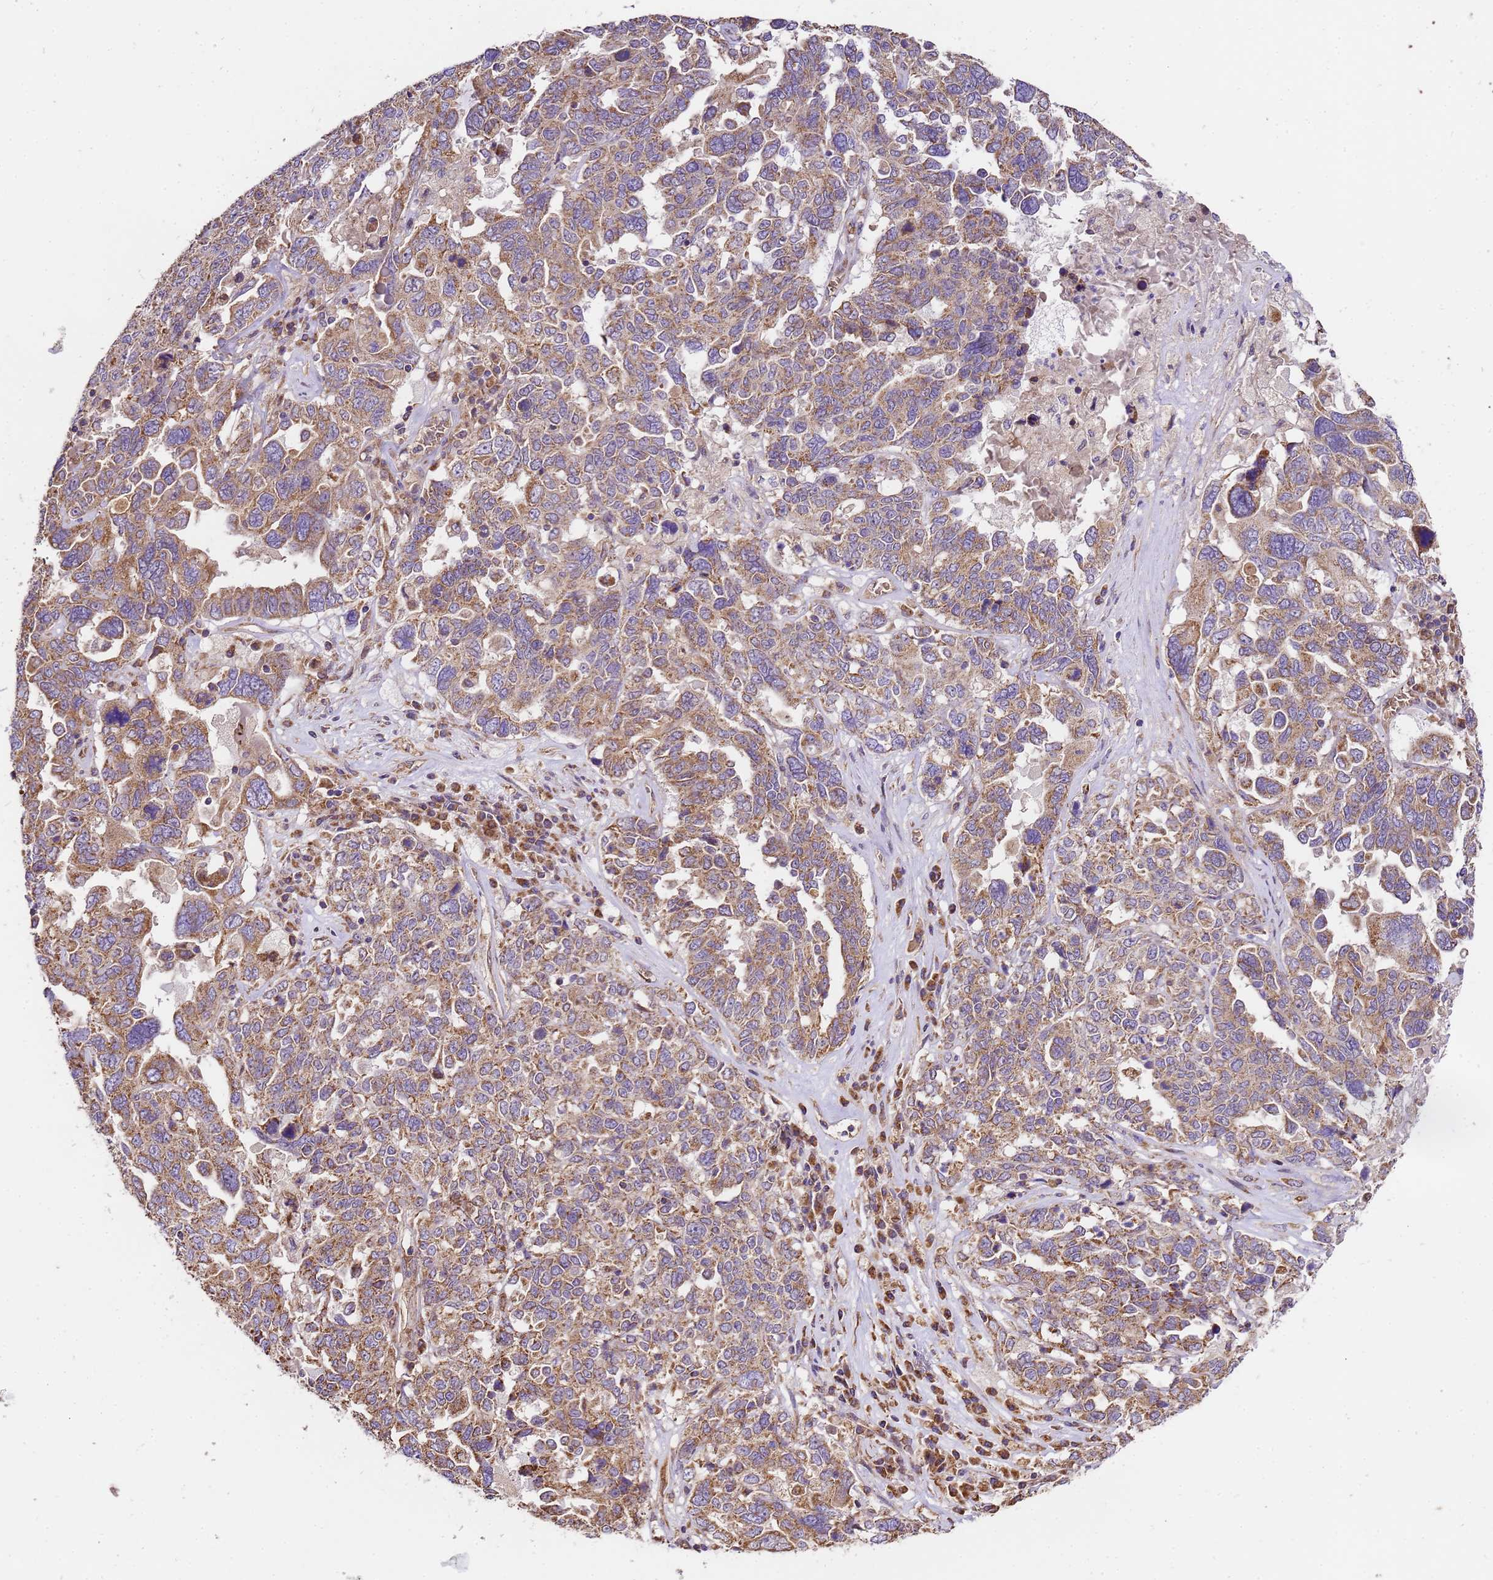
{"staining": {"intensity": "moderate", "quantity": ">75%", "location": "cytoplasmic/membranous"}, "tissue": "ovarian cancer", "cell_type": "Tumor cells", "image_type": "cancer", "snomed": [{"axis": "morphology", "description": "Carcinoma, endometroid"}, {"axis": "topography", "description": "Ovary"}], "caption": "Protein staining demonstrates moderate cytoplasmic/membranous positivity in approximately >75% of tumor cells in ovarian cancer (endometroid carcinoma).", "gene": "LRRIQ1", "patient": {"sex": "female", "age": 62}}